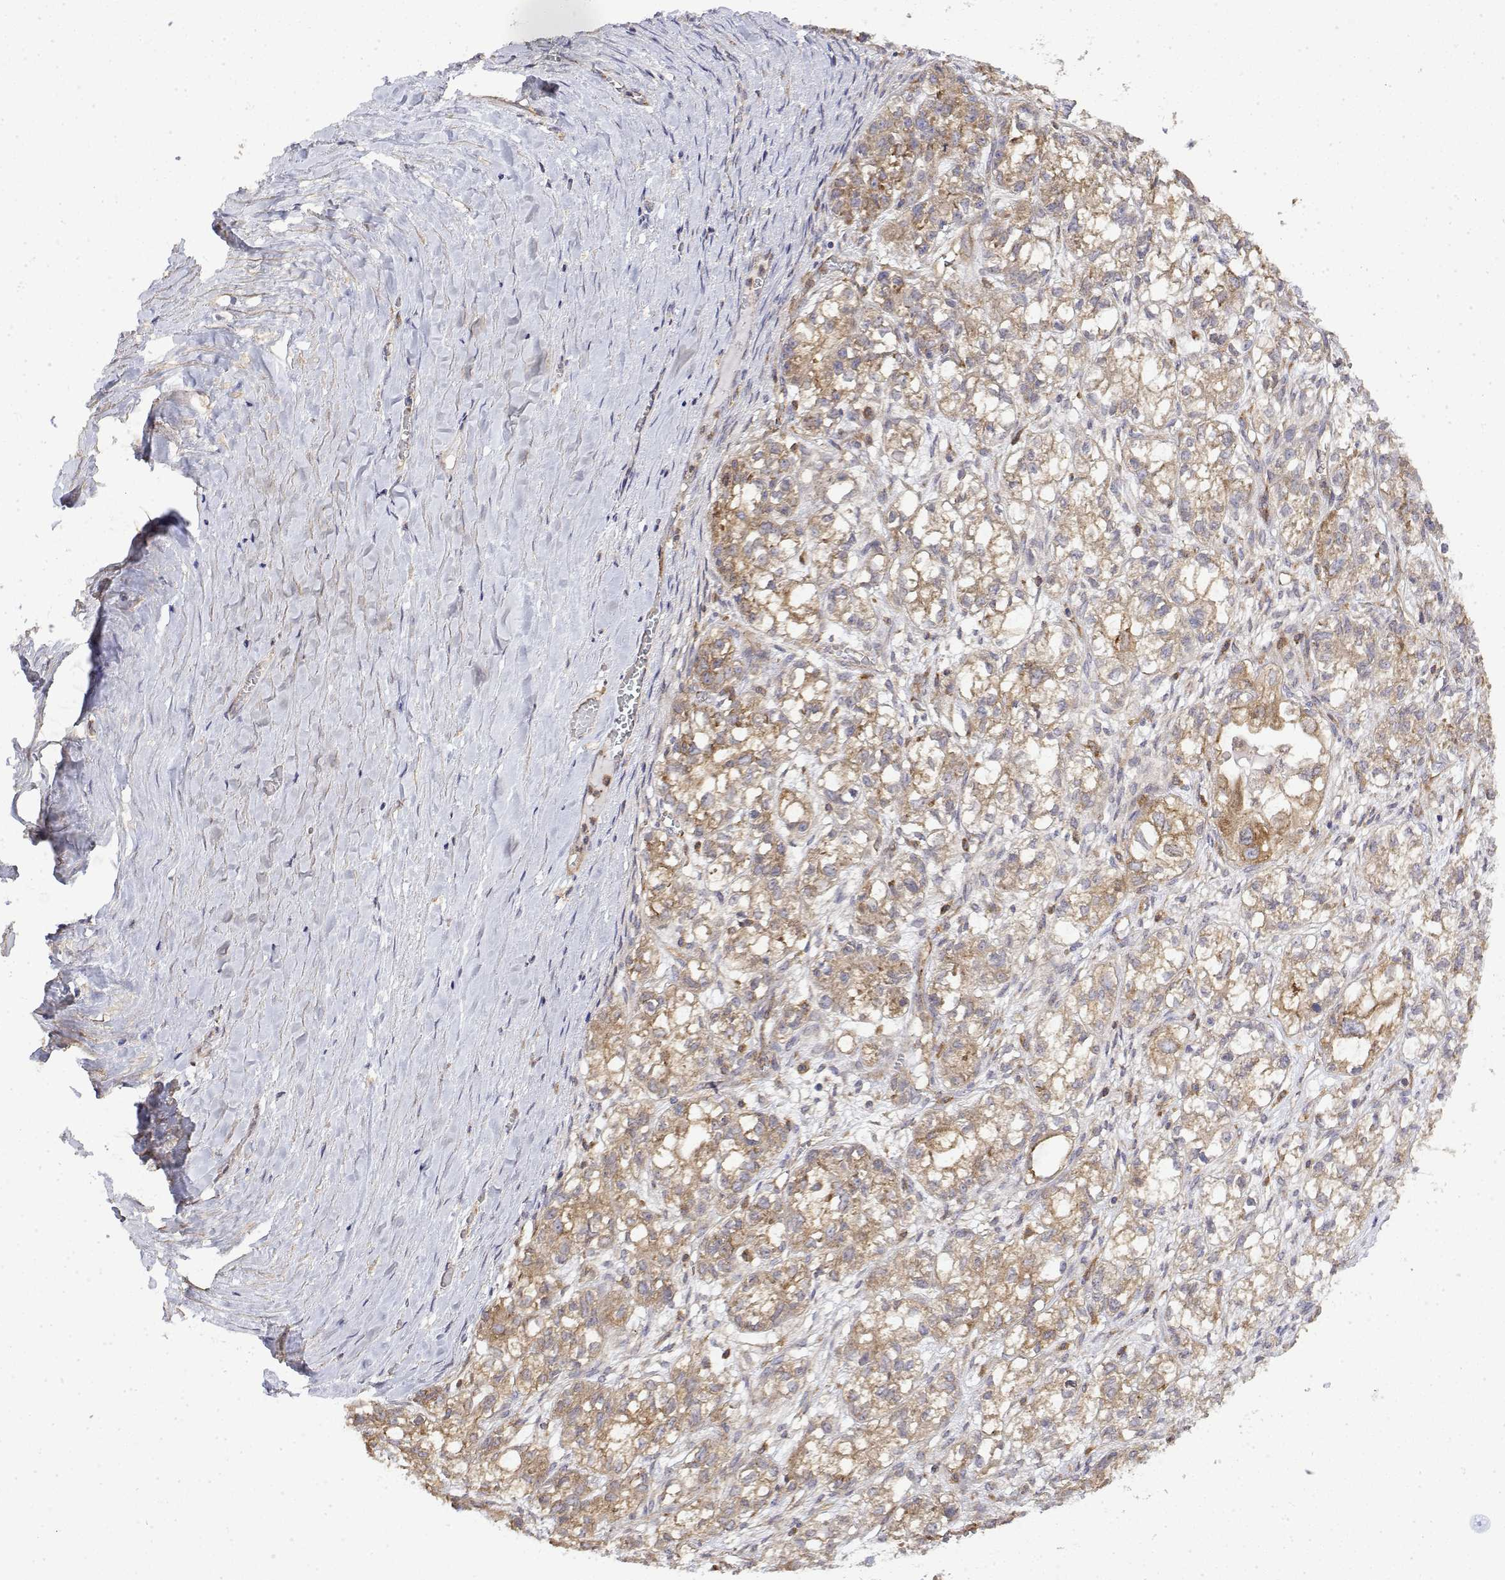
{"staining": {"intensity": "weak", "quantity": "25%-75%", "location": "cytoplasmic/membranous"}, "tissue": "ovarian cancer", "cell_type": "Tumor cells", "image_type": "cancer", "snomed": [{"axis": "morphology", "description": "Carcinoma, endometroid"}, {"axis": "topography", "description": "Ovary"}], "caption": "An image of human ovarian endometroid carcinoma stained for a protein shows weak cytoplasmic/membranous brown staining in tumor cells.", "gene": "PACSIN2", "patient": {"sex": "female", "age": 64}}